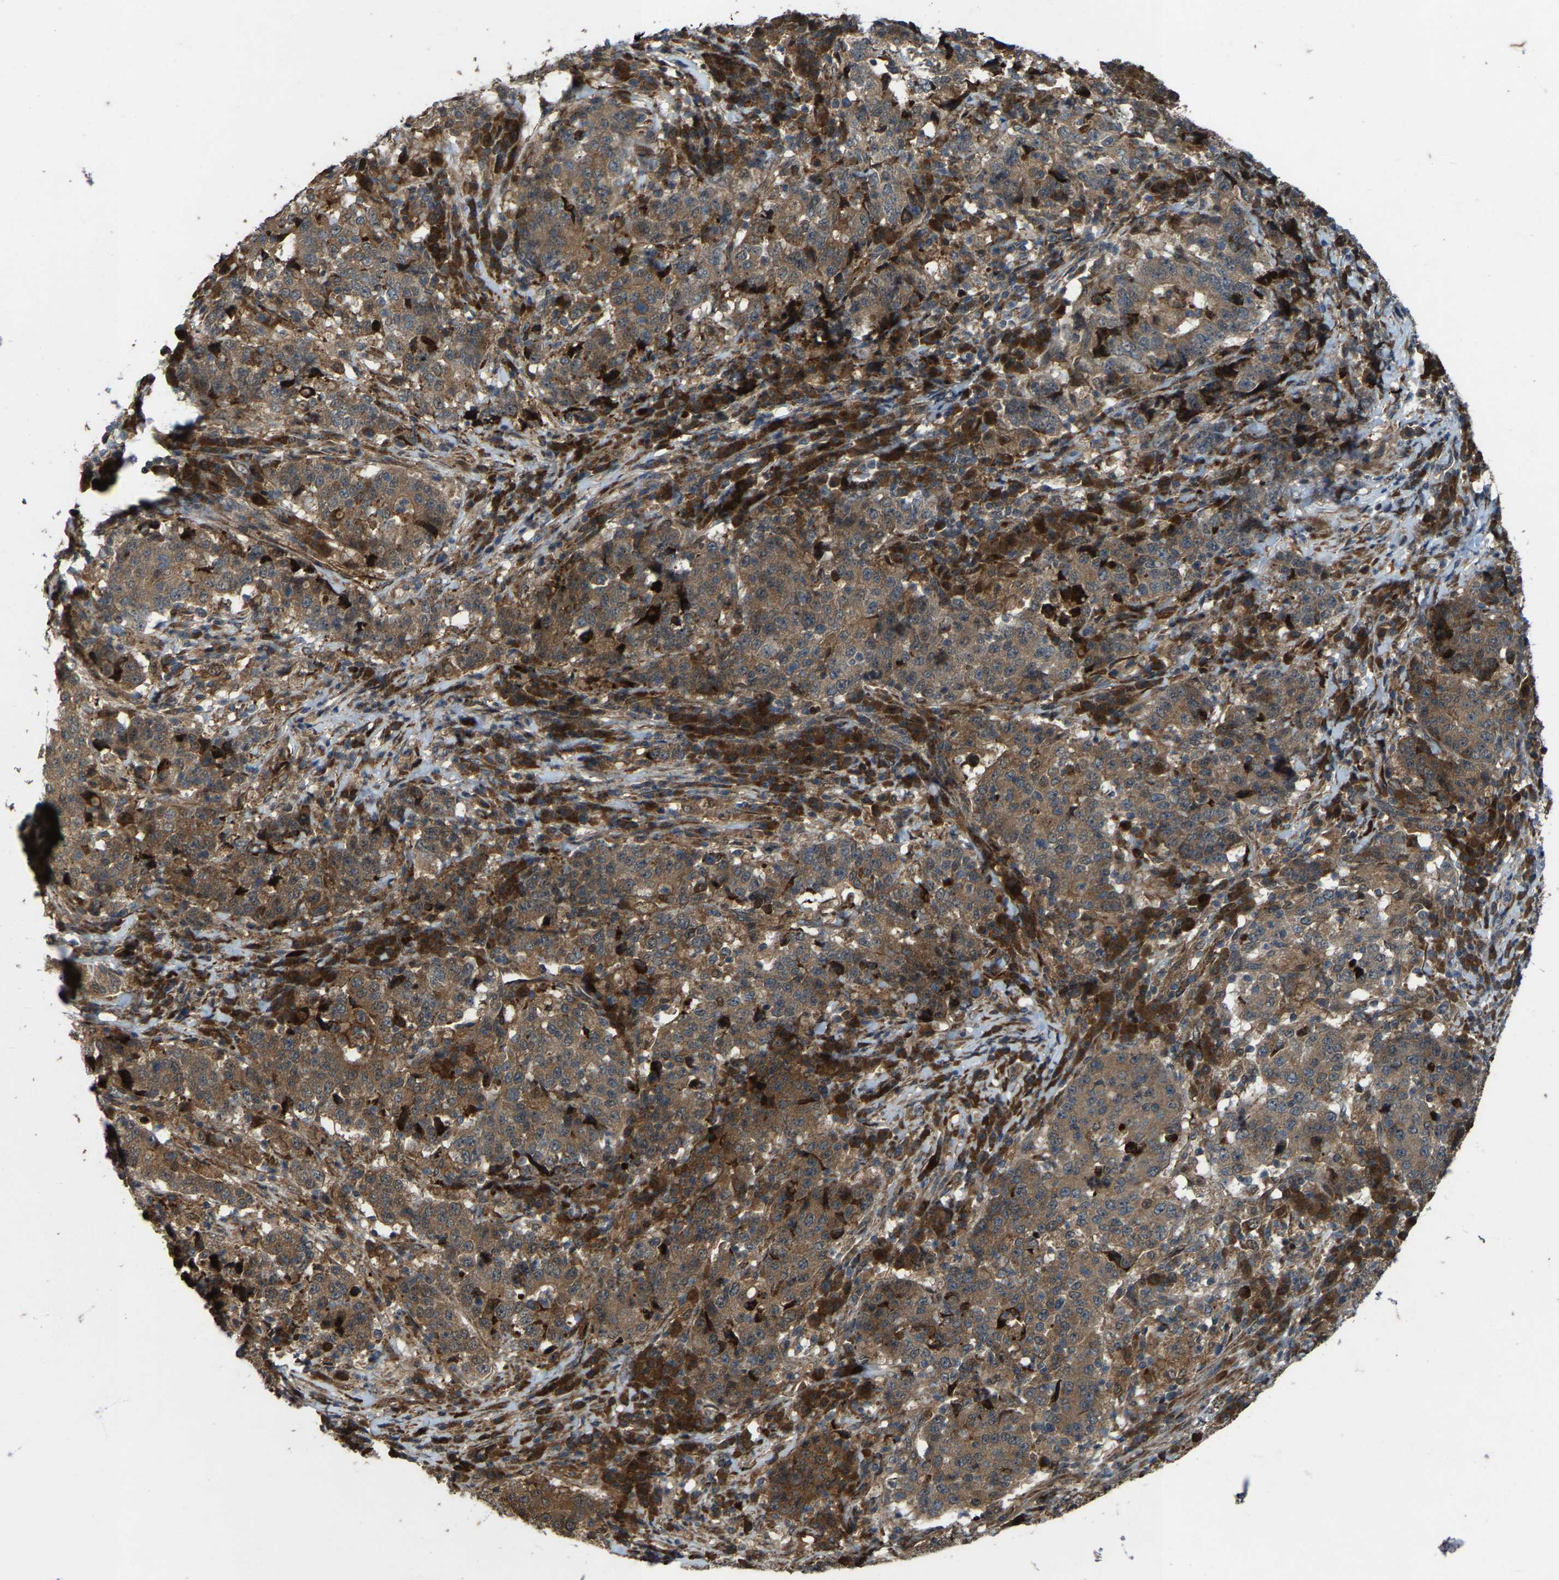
{"staining": {"intensity": "moderate", "quantity": ">75%", "location": "cytoplasmic/membranous"}, "tissue": "stomach cancer", "cell_type": "Tumor cells", "image_type": "cancer", "snomed": [{"axis": "morphology", "description": "Adenocarcinoma, NOS"}, {"axis": "topography", "description": "Stomach"}], "caption": "Human stomach adenocarcinoma stained for a protein (brown) demonstrates moderate cytoplasmic/membranous positive staining in approximately >75% of tumor cells.", "gene": "LRRC72", "patient": {"sex": "male", "age": 59}}